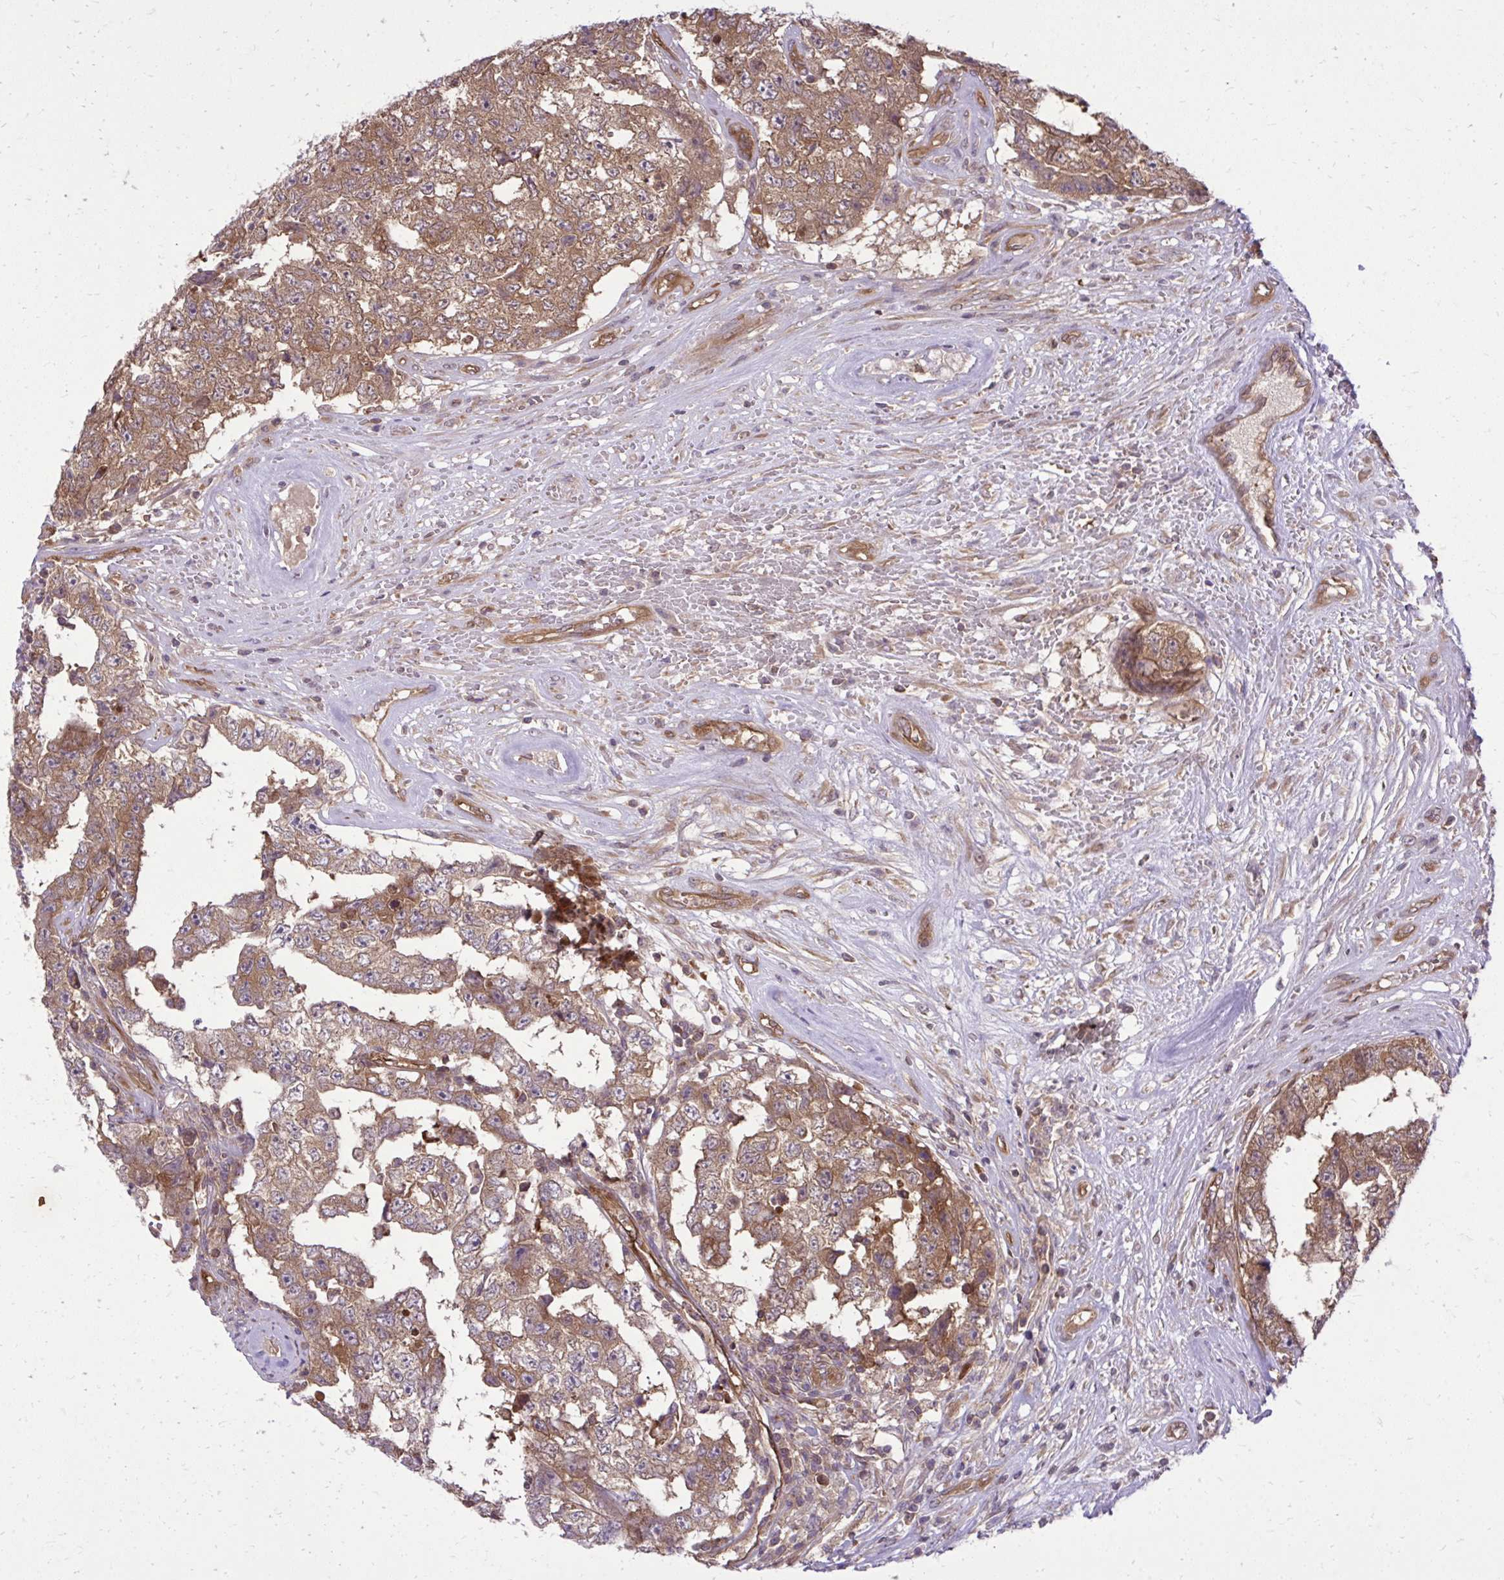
{"staining": {"intensity": "moderate", "quantity": ">75%", "location": "cytoplasmic/membranous"}, "tissue": "testis cancer", "cell_type": "Tumor cells", "image_type": "cancer", "snomed": [{"axis": "morphology", "description": "Normal tissue, NOS"}, {"axis": "morphology", "description": "Carcinoma, Embryonal, NOS"}, {"axis": "topography", "description": "Testis"}, {"axis": "topography", "description": "Epididymis"}], "caption": "Immunohistochemistry (IHC) histopathology image of neoplastic tissue: human testis embryonal carcinoma stained using immunohistochemistry displays medium levels of moderate protein expression localized specifically in the cytoplasmic/membranous of tumor cells, appearing as a cytoplasmic/membranous brown color.", "gene": "PPP5C", "patient": {"sex": "male", "age": 25}}